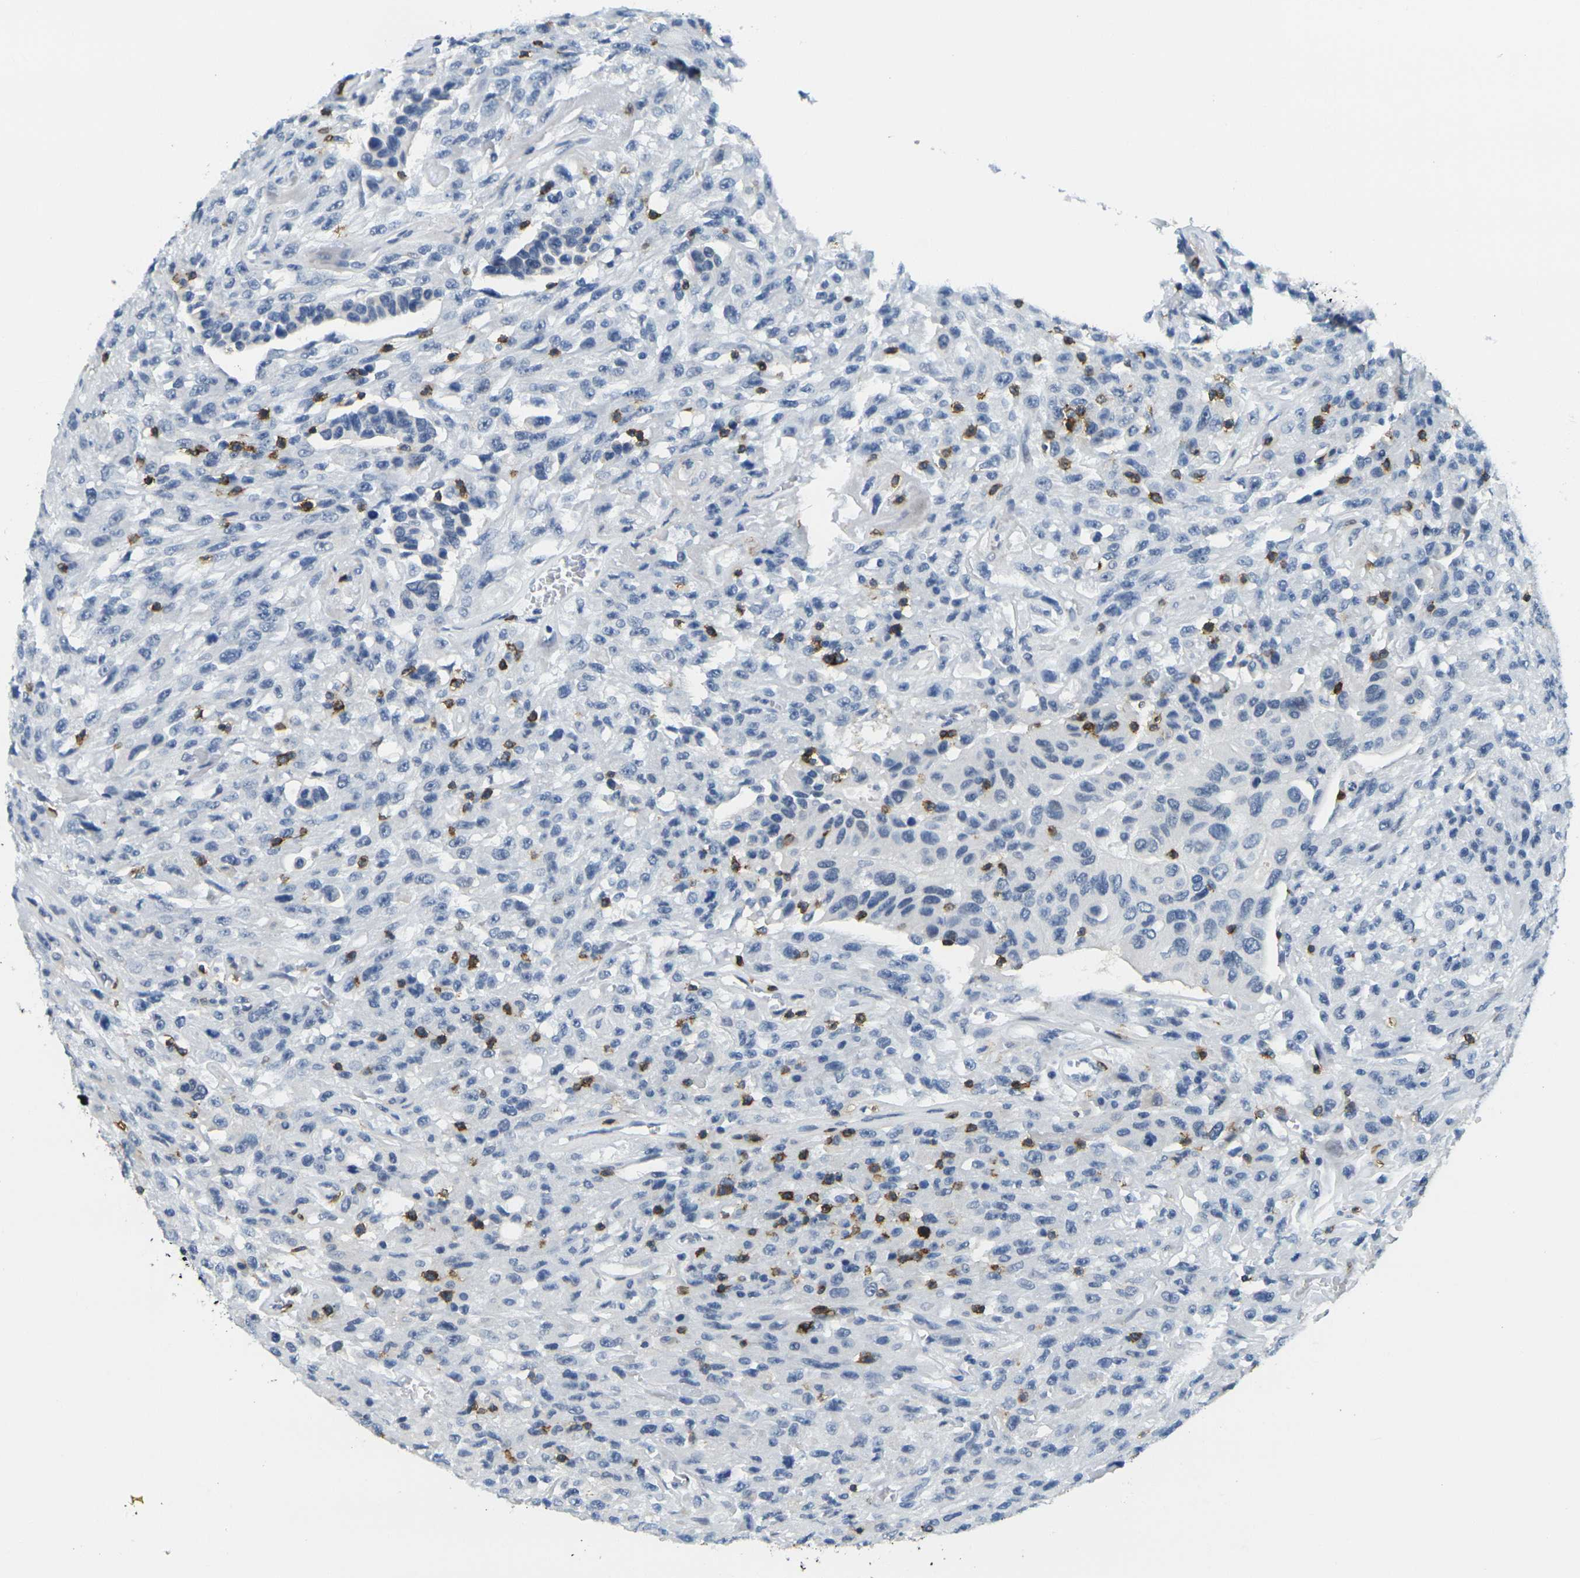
{"staining": {"intensity": "negative", "quantity": "none", "location": "none"}, "tissue": "urothelial cancer", "cell_type": "Tumor cells", "image_type": "cancer", "snomed": [{"axis": "morphology", "description": "Urothelial carcinoma, High grade"}, {"axis": "topography", "description": "Urinary bladder"}], "caption": "DAB immunohistochemical staining of urothelial cancer demonstrates no significant staining in tumor cells.", "gene": "CD3D", "patient": {"sex": "male", "age": 66}}